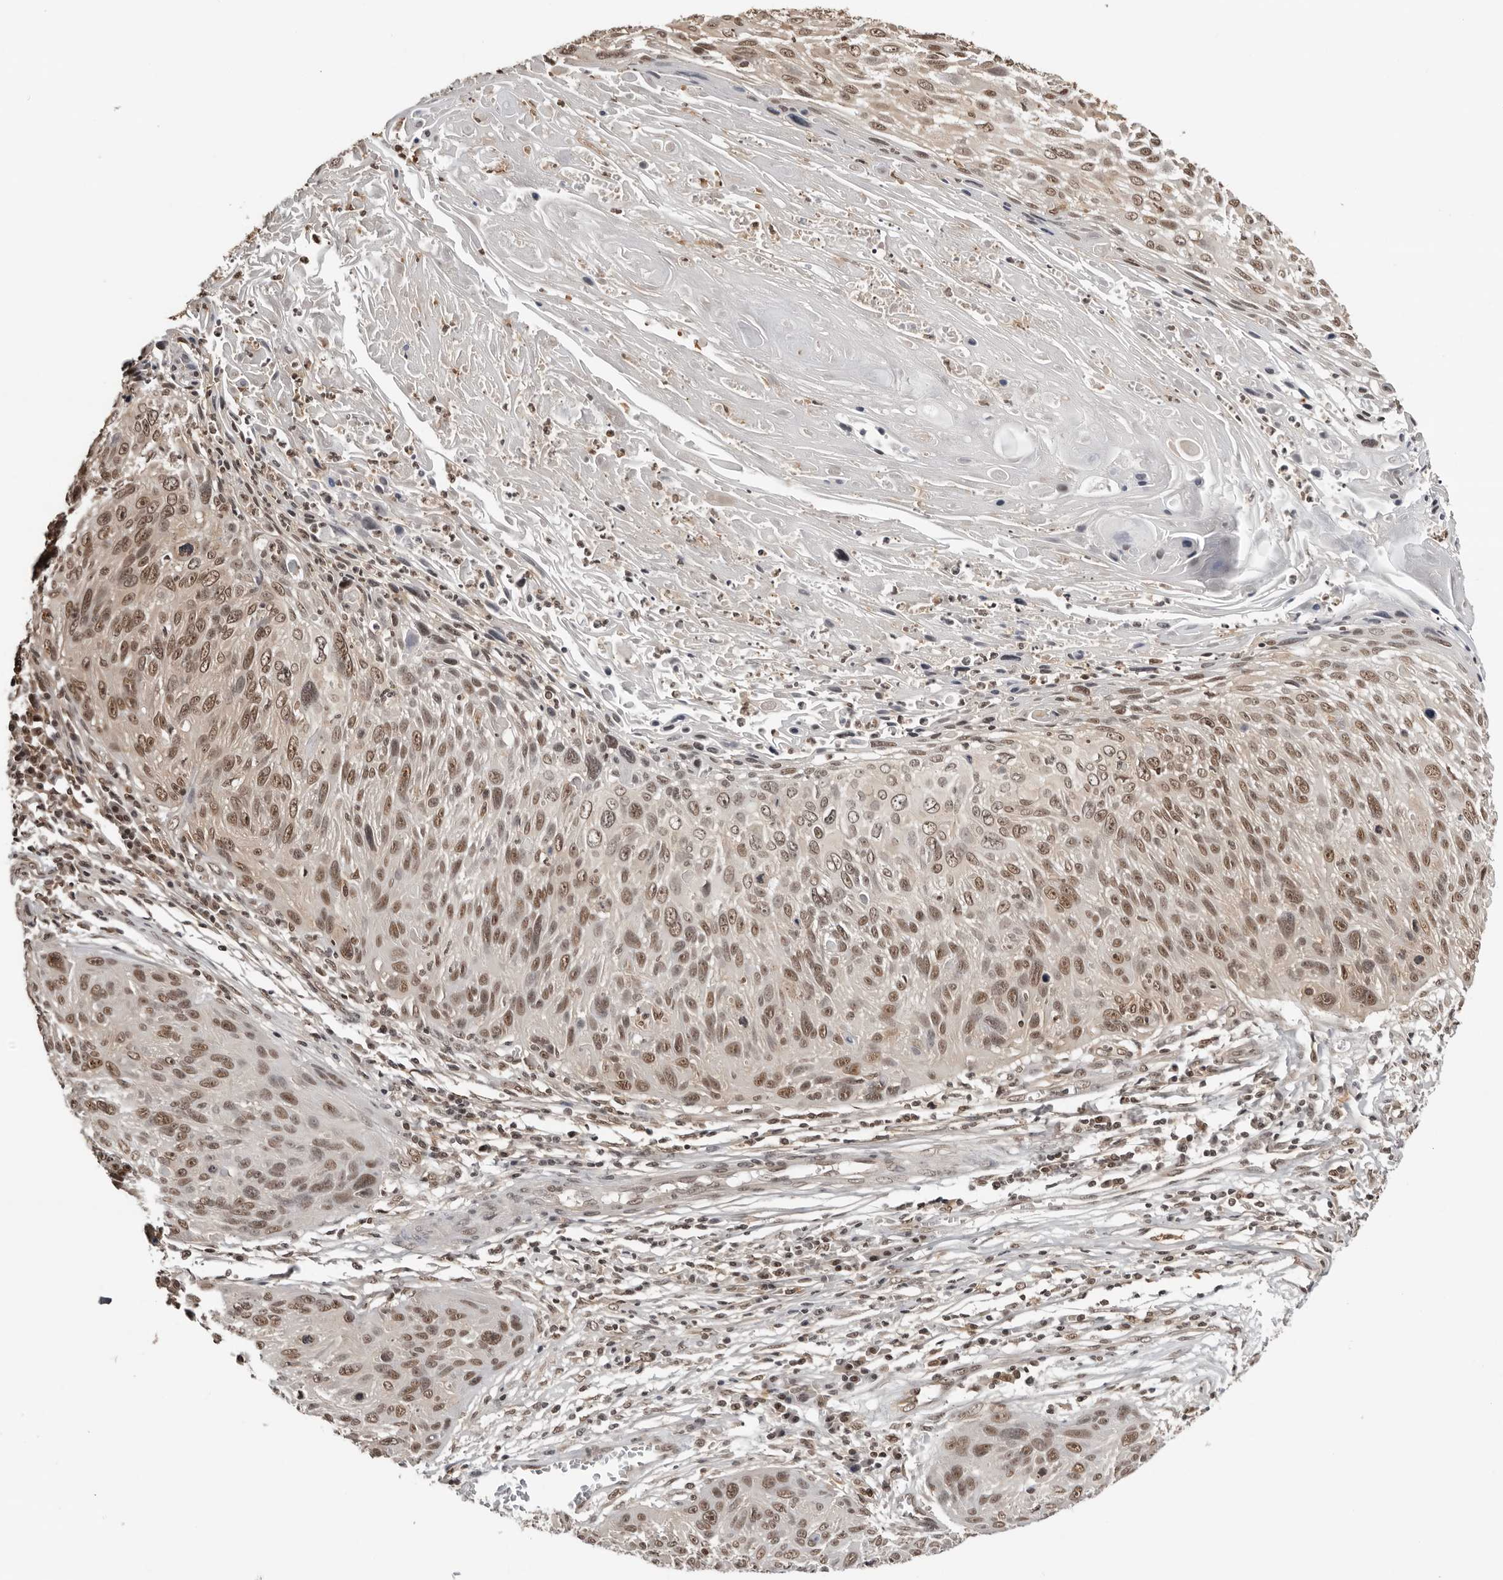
{"staining": {"intensity": "moderate", "quantity": ">75%", "location": "nuclear"}, "tissue": "cervical cancer", "cell_type": "Tumor cells", "image_type": "cancer", "snomed": [{"axis": "morphology", "description": "Squamous cell carcinoma, NOS"}, {"axis": "topography", "description": "Cervix"}], "caption": "Human cervical cancer (squamous cell carcinoma) stained with a protein marker exhibits moderate staining in tumor cells.", "gene": "SDE2", "patient": {"sex": "female", "age": 51}}